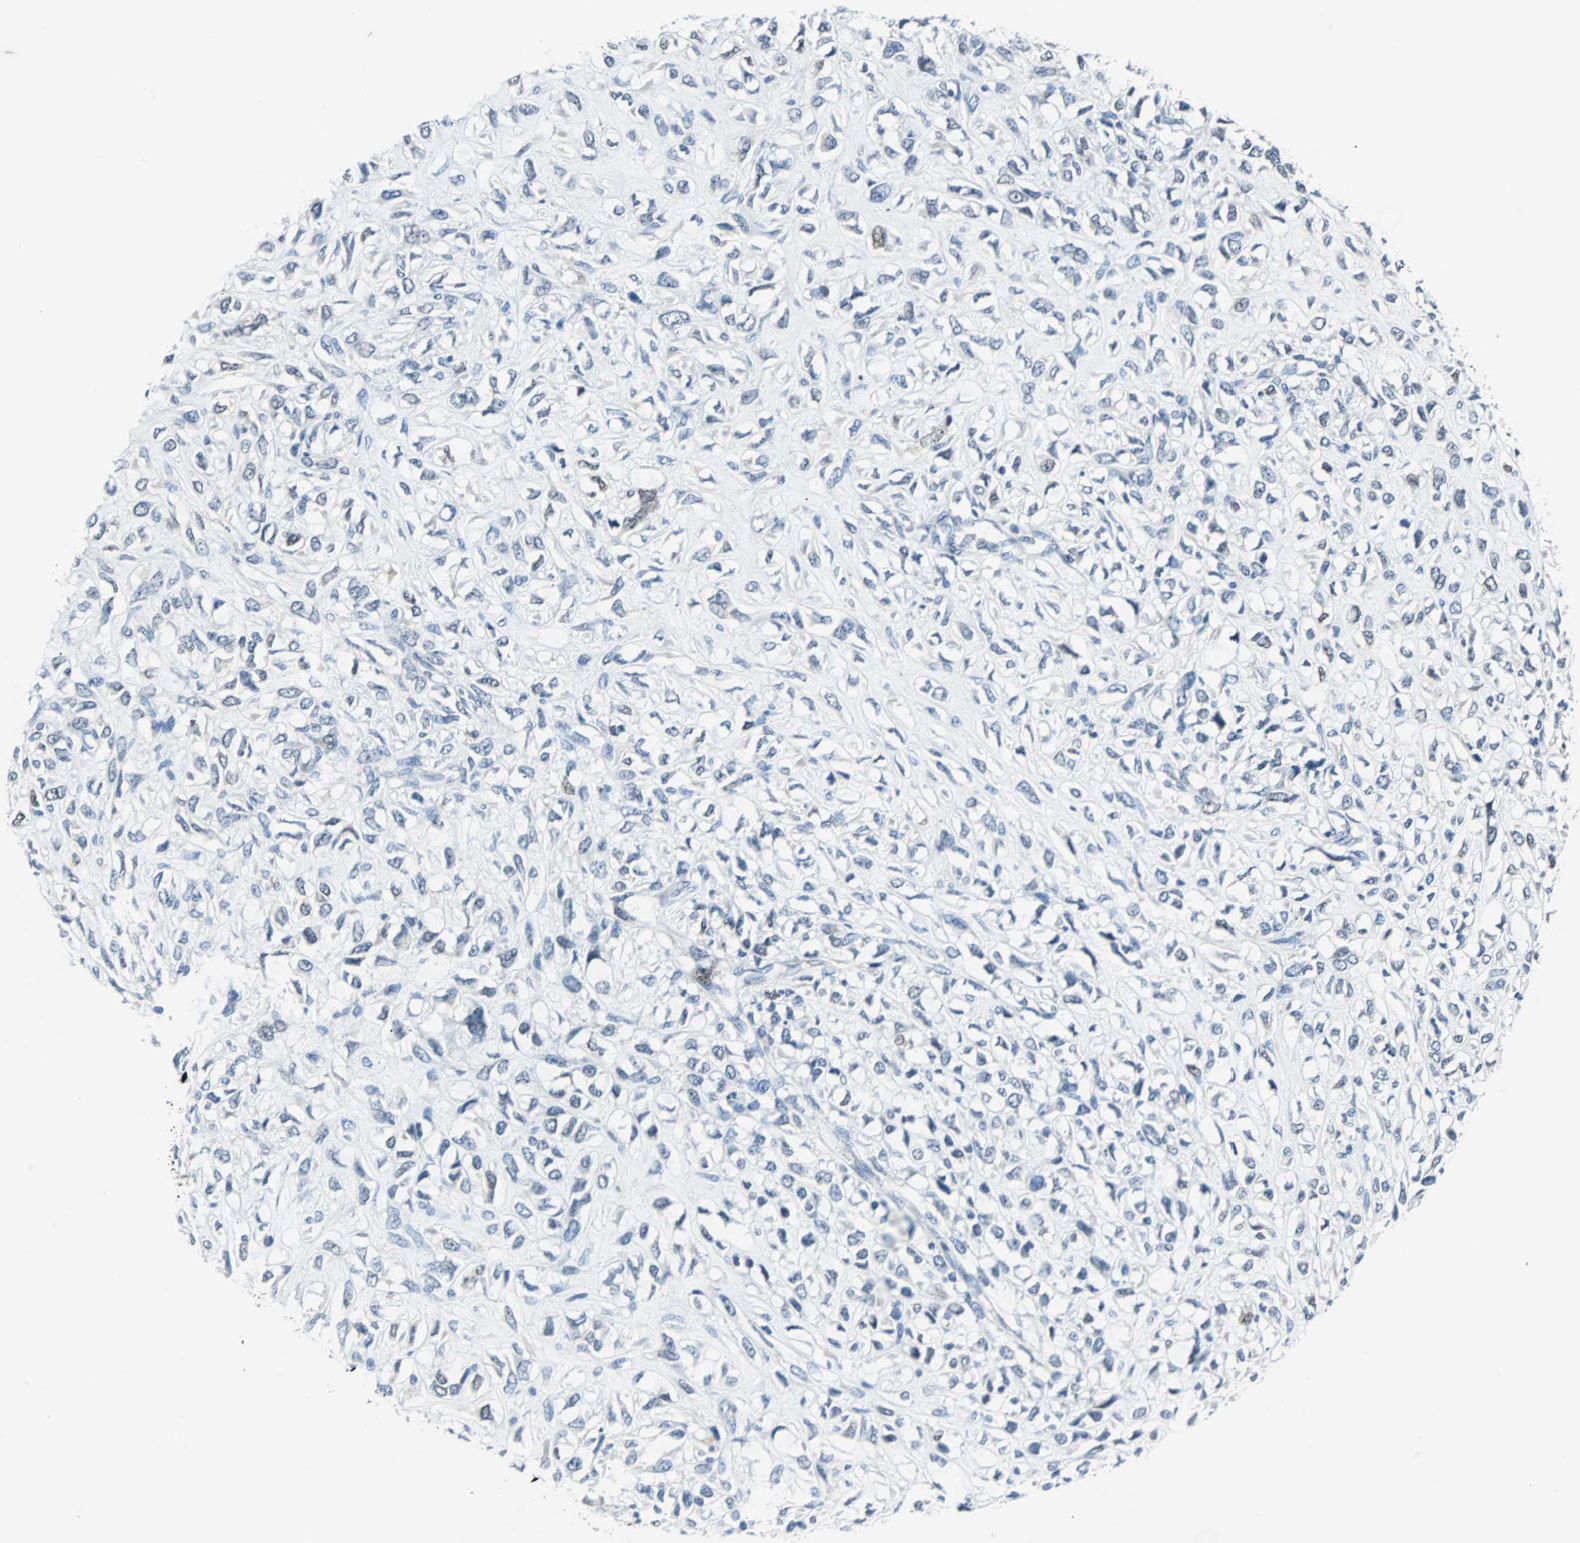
{"staining": {"intensity": "negative", "quantity": "none", "location": "none"}, "tissue": "head and neck cancer", "cell_type": "Tumor cells", "image_type": "cancer", "snomed": [{"axis": "morphology", "description": "Necrosis, NOS"}, {"axis": "morphology", "description": "Neoplasm, malignant, NOS"}, {"axis": "topography", "description": "Salivary gland"}, {"axis": "topography", "description": "Head-Neck"}], "caption": "The micrograph exhibits no staining of tumor cells in malignant neoplasm (head and neck).", "gene": "FHL2", "patient": {"sex": "male", "age": 43}}